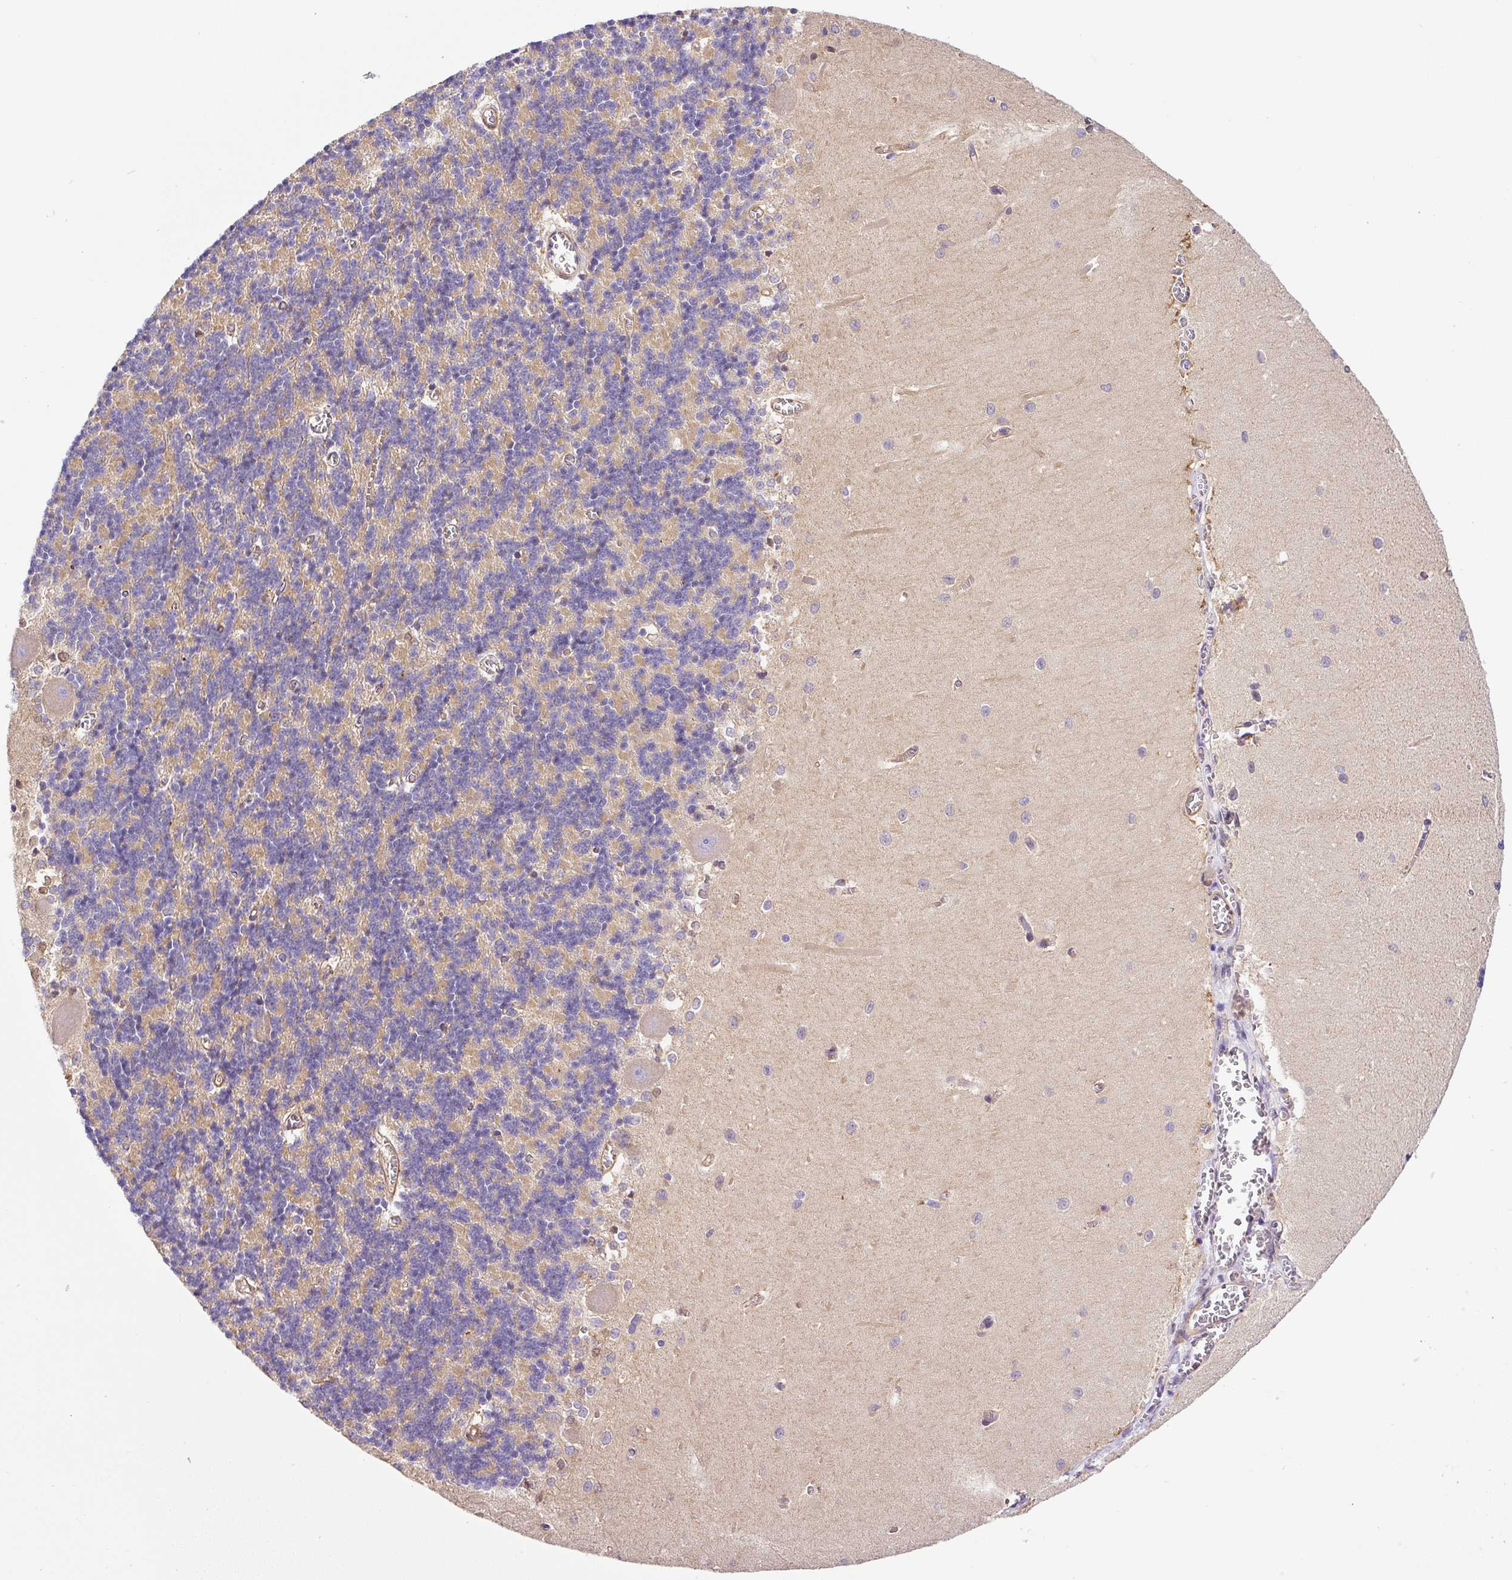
{"staining": {"intensity": "weak", "quantity": "<25%", "location": "cytoplasmic/membranous"}, "tissue": "cerebellum", "cell_type": "Cells in granular layer", "image_type": "normal", "snomed": [{"axis": "morphology", "description": "Normal tissue, NOS"}, {"axis": "topography", "description": "Cerebellum"}], "caption": "IHC of benign cerebellum exhibits no positivity in cells in granular layer.", "gene": "DCTN1", "patient": {"sex": "male", "age": 37}}